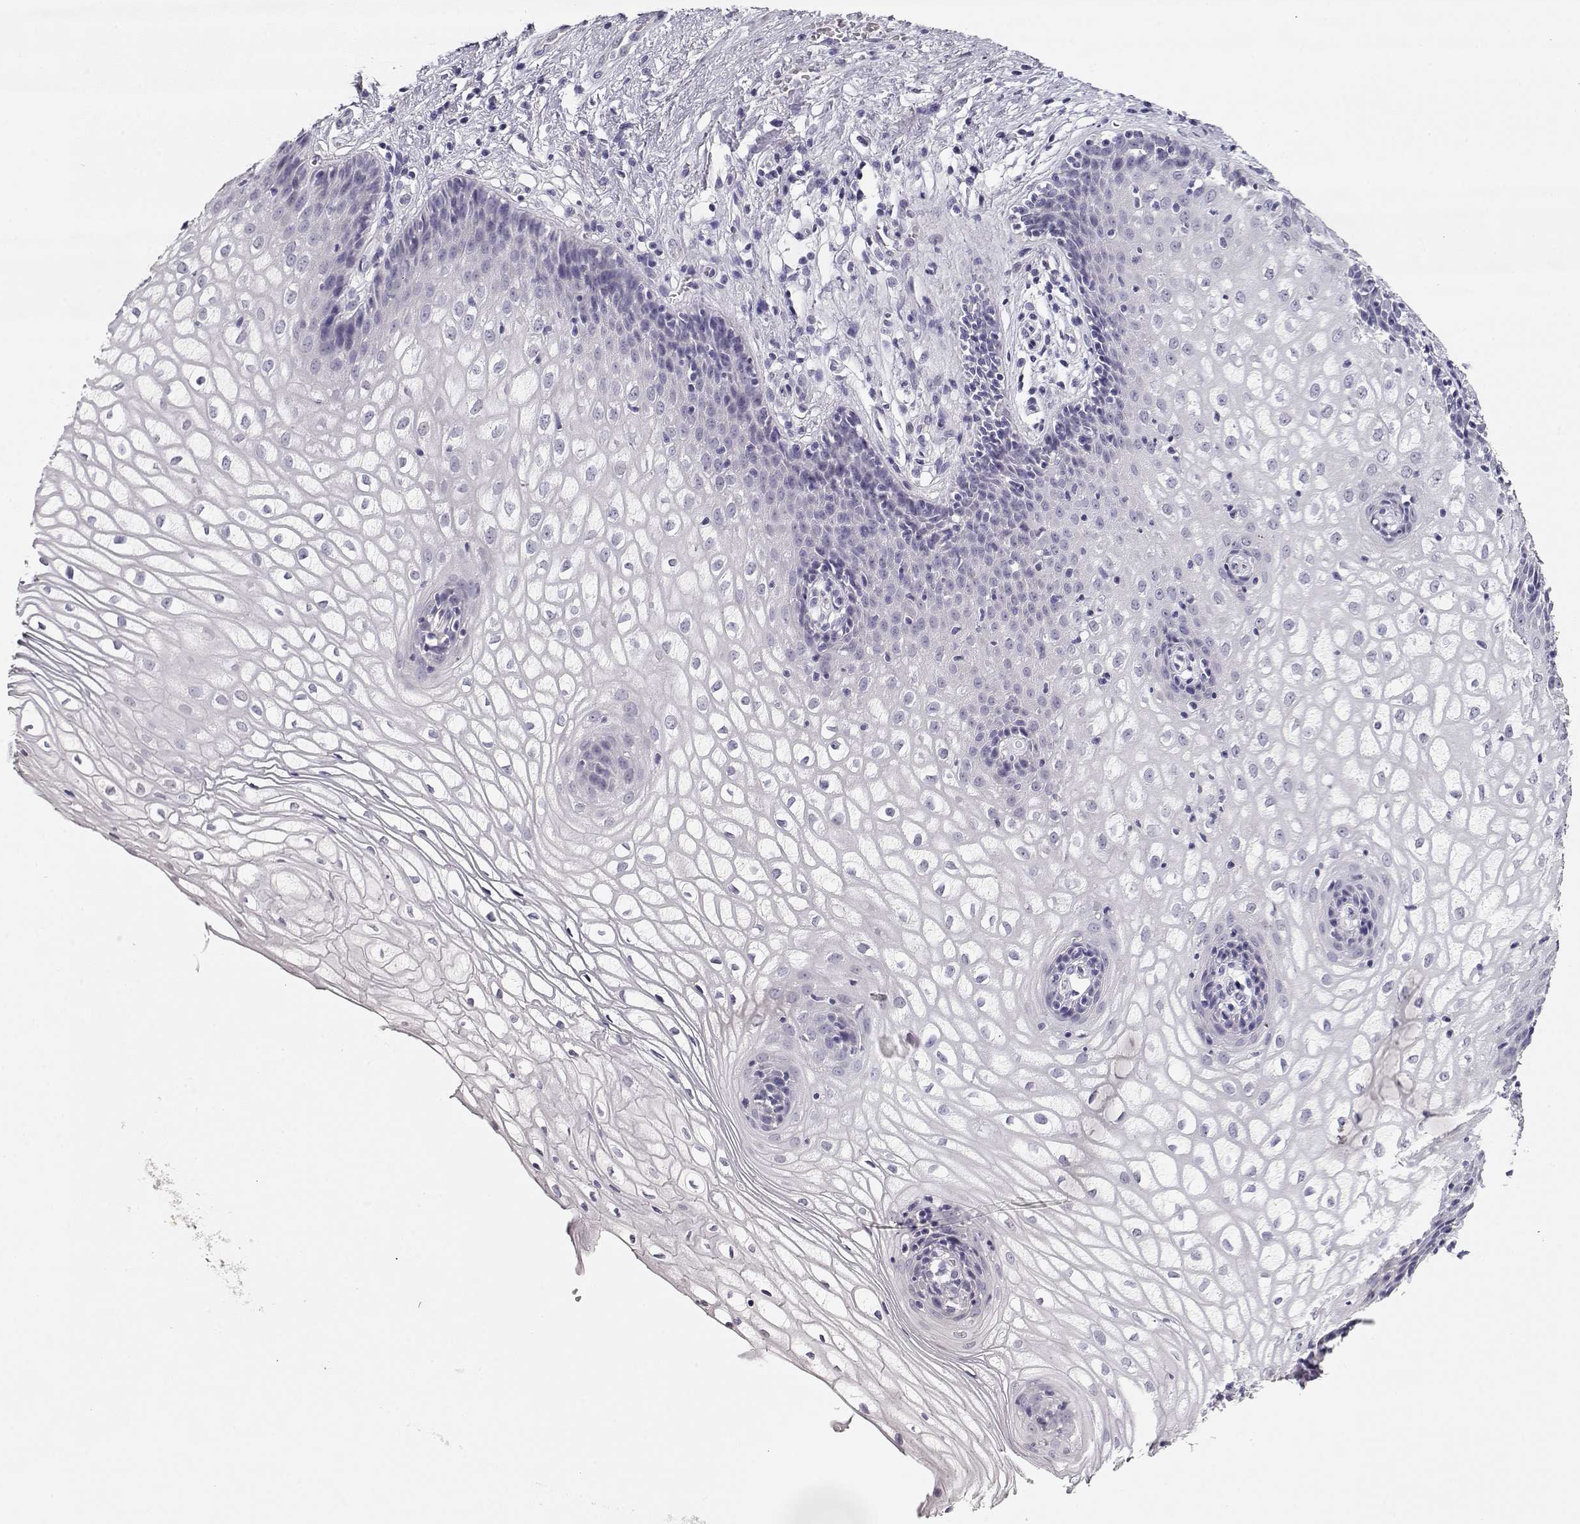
{"staining": {"intensity": "negative", "quantity": "none", "location": "none"}, "tissue": "vagina", "cell_type": "Squamous epithelial cells", "image_type": "normal", "snomed": [{"axis": "morphology", "description": "Normal tissue, NOS"}, {"axis": "topography", "description": "Vagina"}], "caption": "Immunohistochemistry (IHC) photomicrograph of normal vagina: vagina stained with DAB exhibits no significant protein staining in squamous epithelial cells.", "gene": "MAGEC1", "patient": {"sex": "female", "age": 34}}